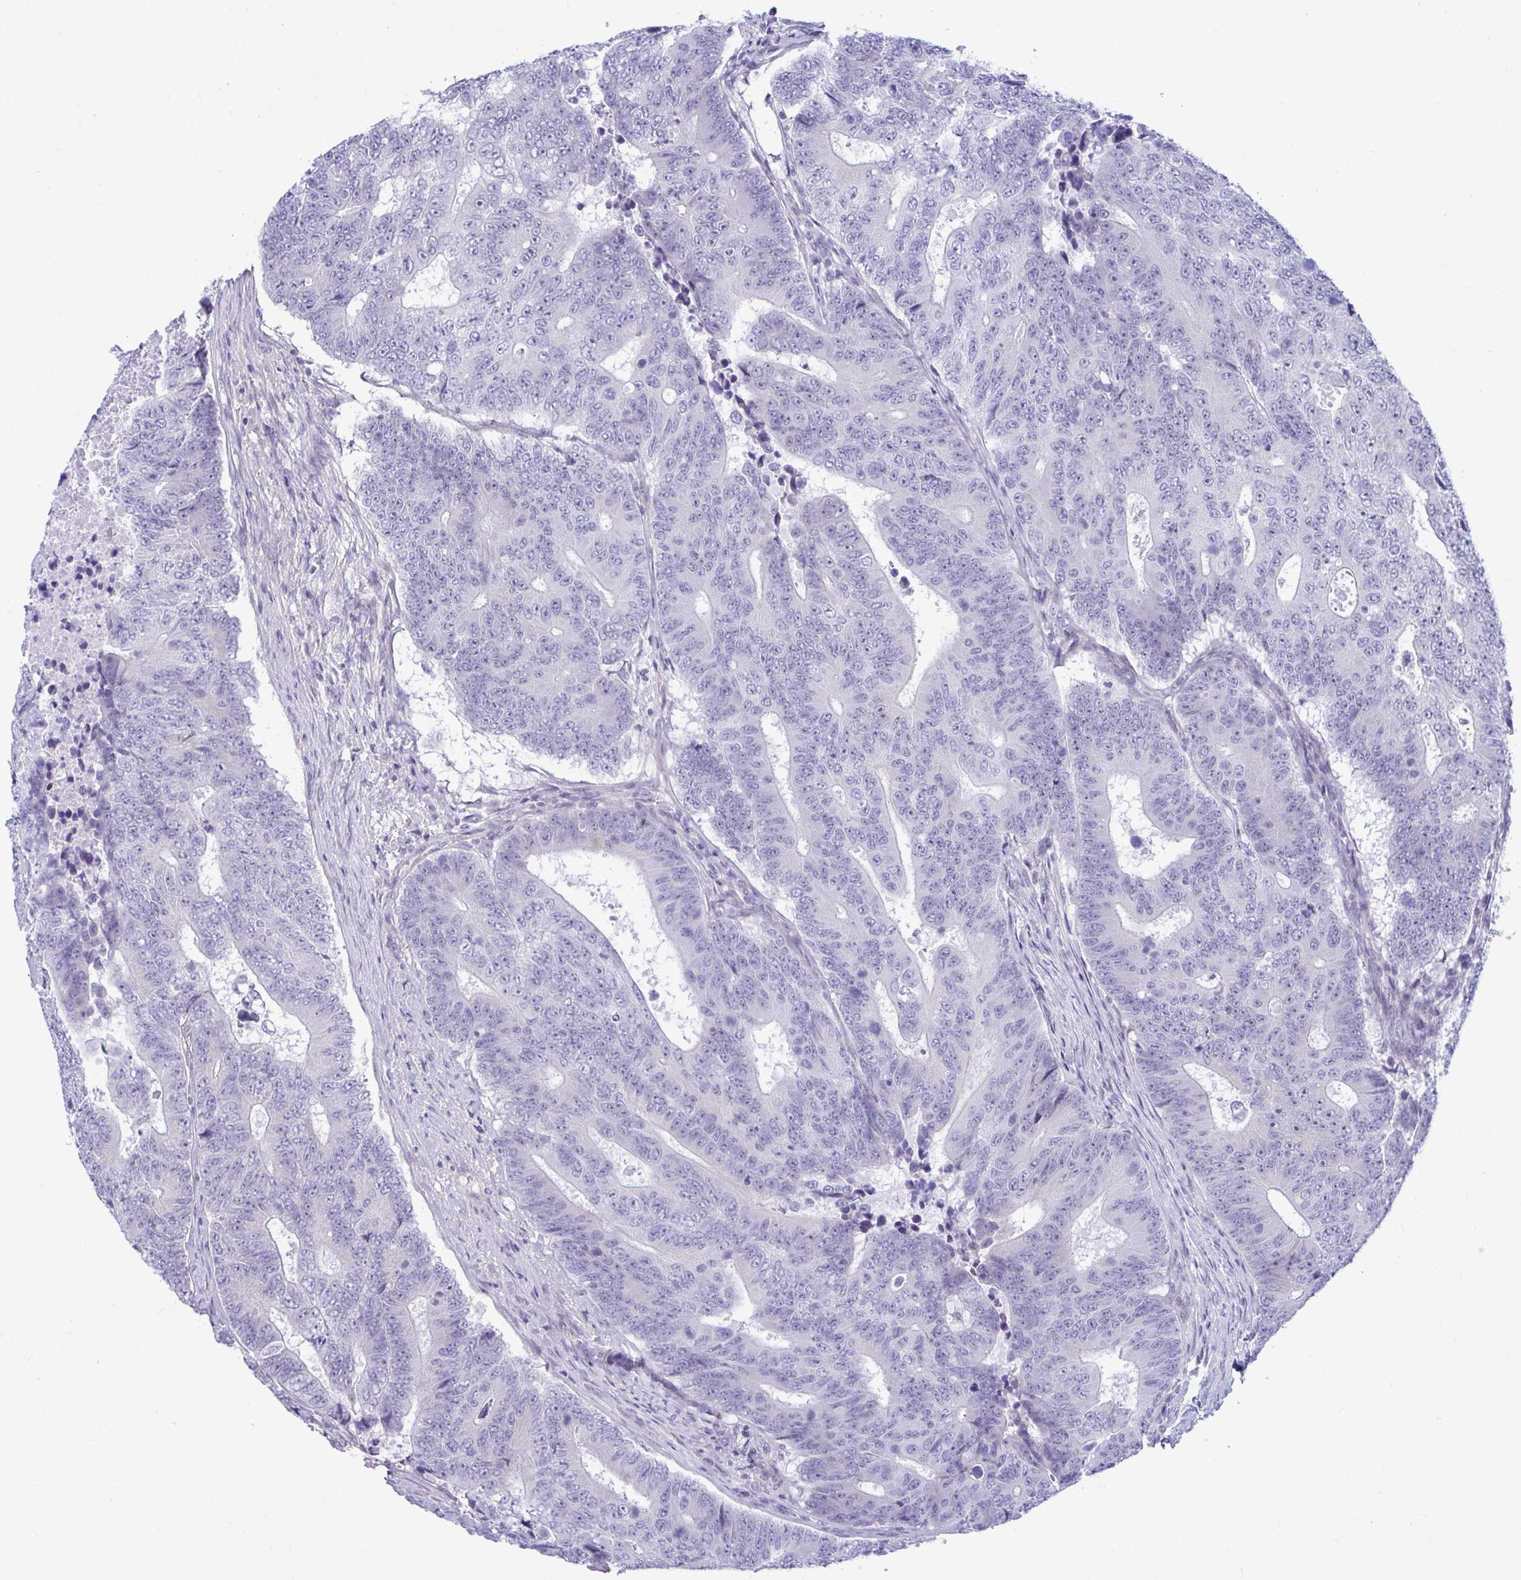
{"staining": {"intensity": "negative", "quantity": "none", "location": "none"}, "tissue": "colorectal cancer", "cell_type": "Tumor cells", "image_type": "cancer", "snomed": [{"axis": "morphology", "description": "Adenocarcinoma, NOS"}, {"axis": "topography", "description": "Colon"}], "caption": "Protein analysis of colorectal cancer shows no significant positivity in tumor cells. The staining was performed using DAB to visualize the protein expression in brown, while the nuclei were stained in blue with hematoxylin (Magnification: 20x).", "gene": "SLC25A51", "patient": {"sex": "female", "age": 48}}